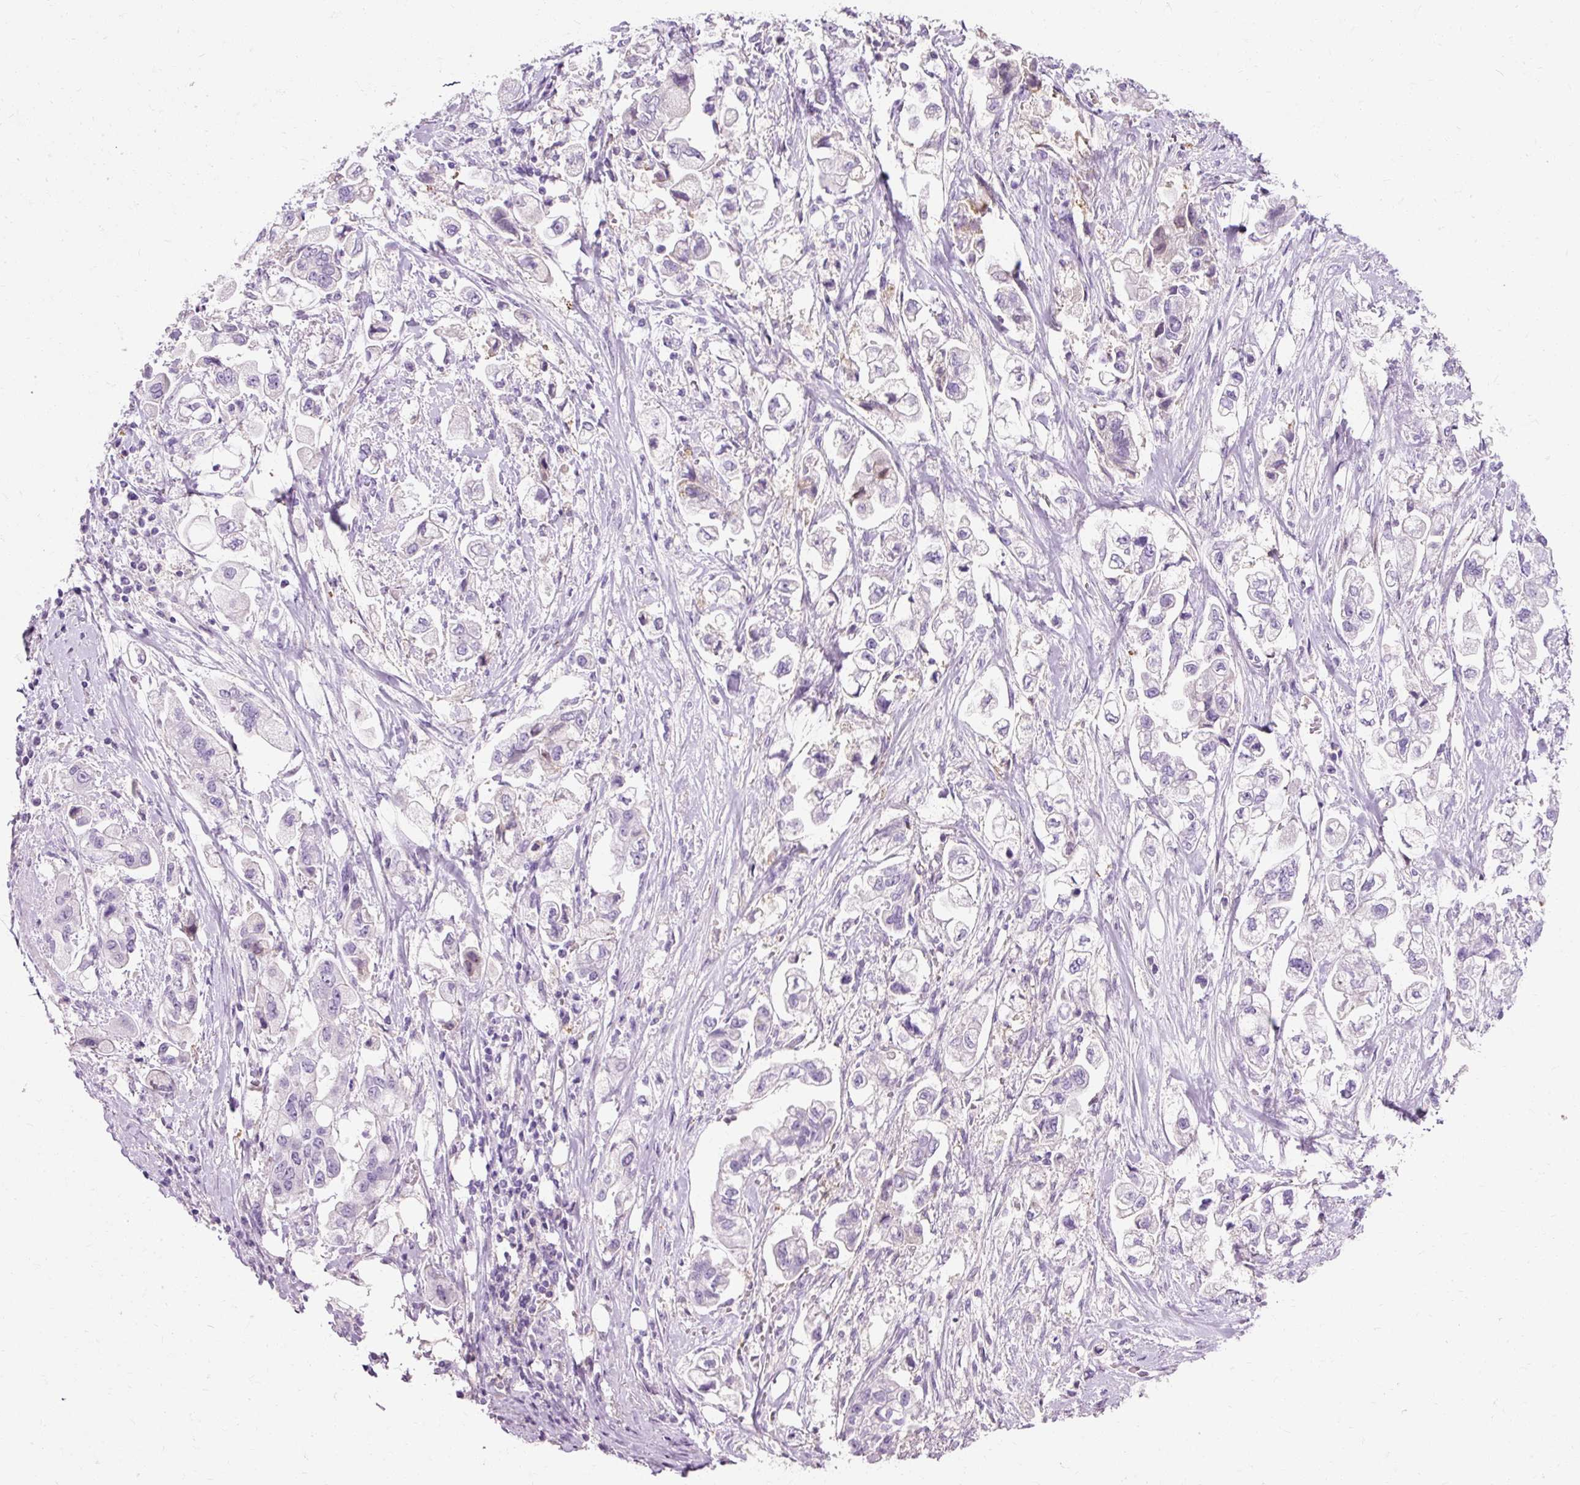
{"staining": {"intensity": "negative", "quantity": "none", "location": "none"}, "tissue": "stomach cancer", "cell_type": "Tumor cells", "image_type": "cancer", "snomed": [{"axis": "morphology", "description": "Adenocarcinoma, NOS"}, {"axis": "topography", "description": "Stomach"}], "caption": "High power microscopy image of an IHC micrograph of stomach cancer (adenocarcinoma), revealing no significant expression in tumor cells.", "gene": "CLDN25", "patient": {"sex": "male", "age": 62}}